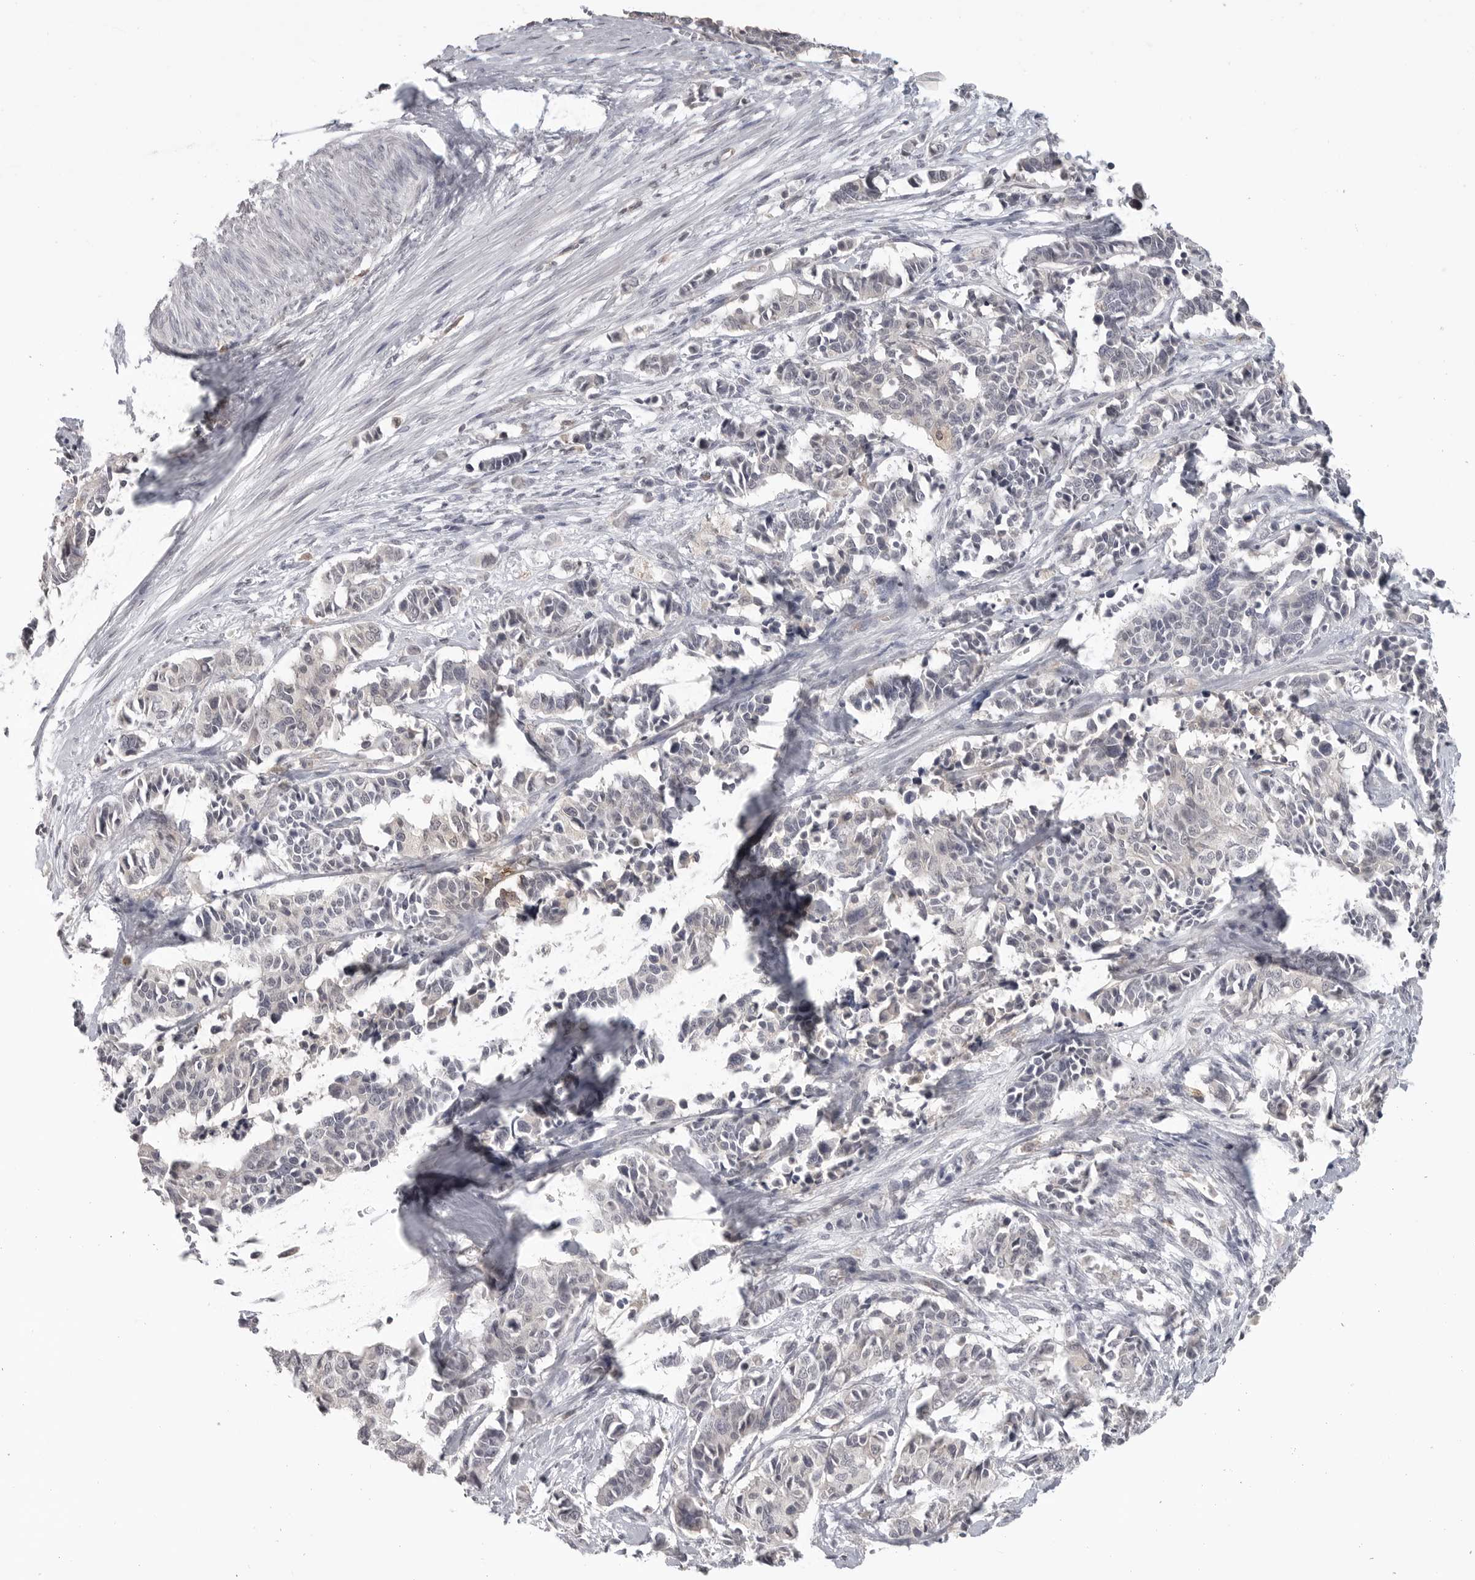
{"staining": {"intensity": "negative", "quantity": "none", "location": "none"}, "tissue": "cervical cancer", "cell_type": "Tumor cells", "image_type": "cancer", "snomed": [{"axis": "morphology", "description": "Normal tissue, NOS"}, {"axis": "morphology", "description": "Squamous cell carcinoma, NOS"}, {"axis": "topography", "description": "Cervix"}], "caption": "This is a image of immunohistochemistry (IHC) staining of cervical cancer, which shows no staining in tumor cells.", "gene": "IFNGR1", "patient": {"sex": "female", "age": 35}}